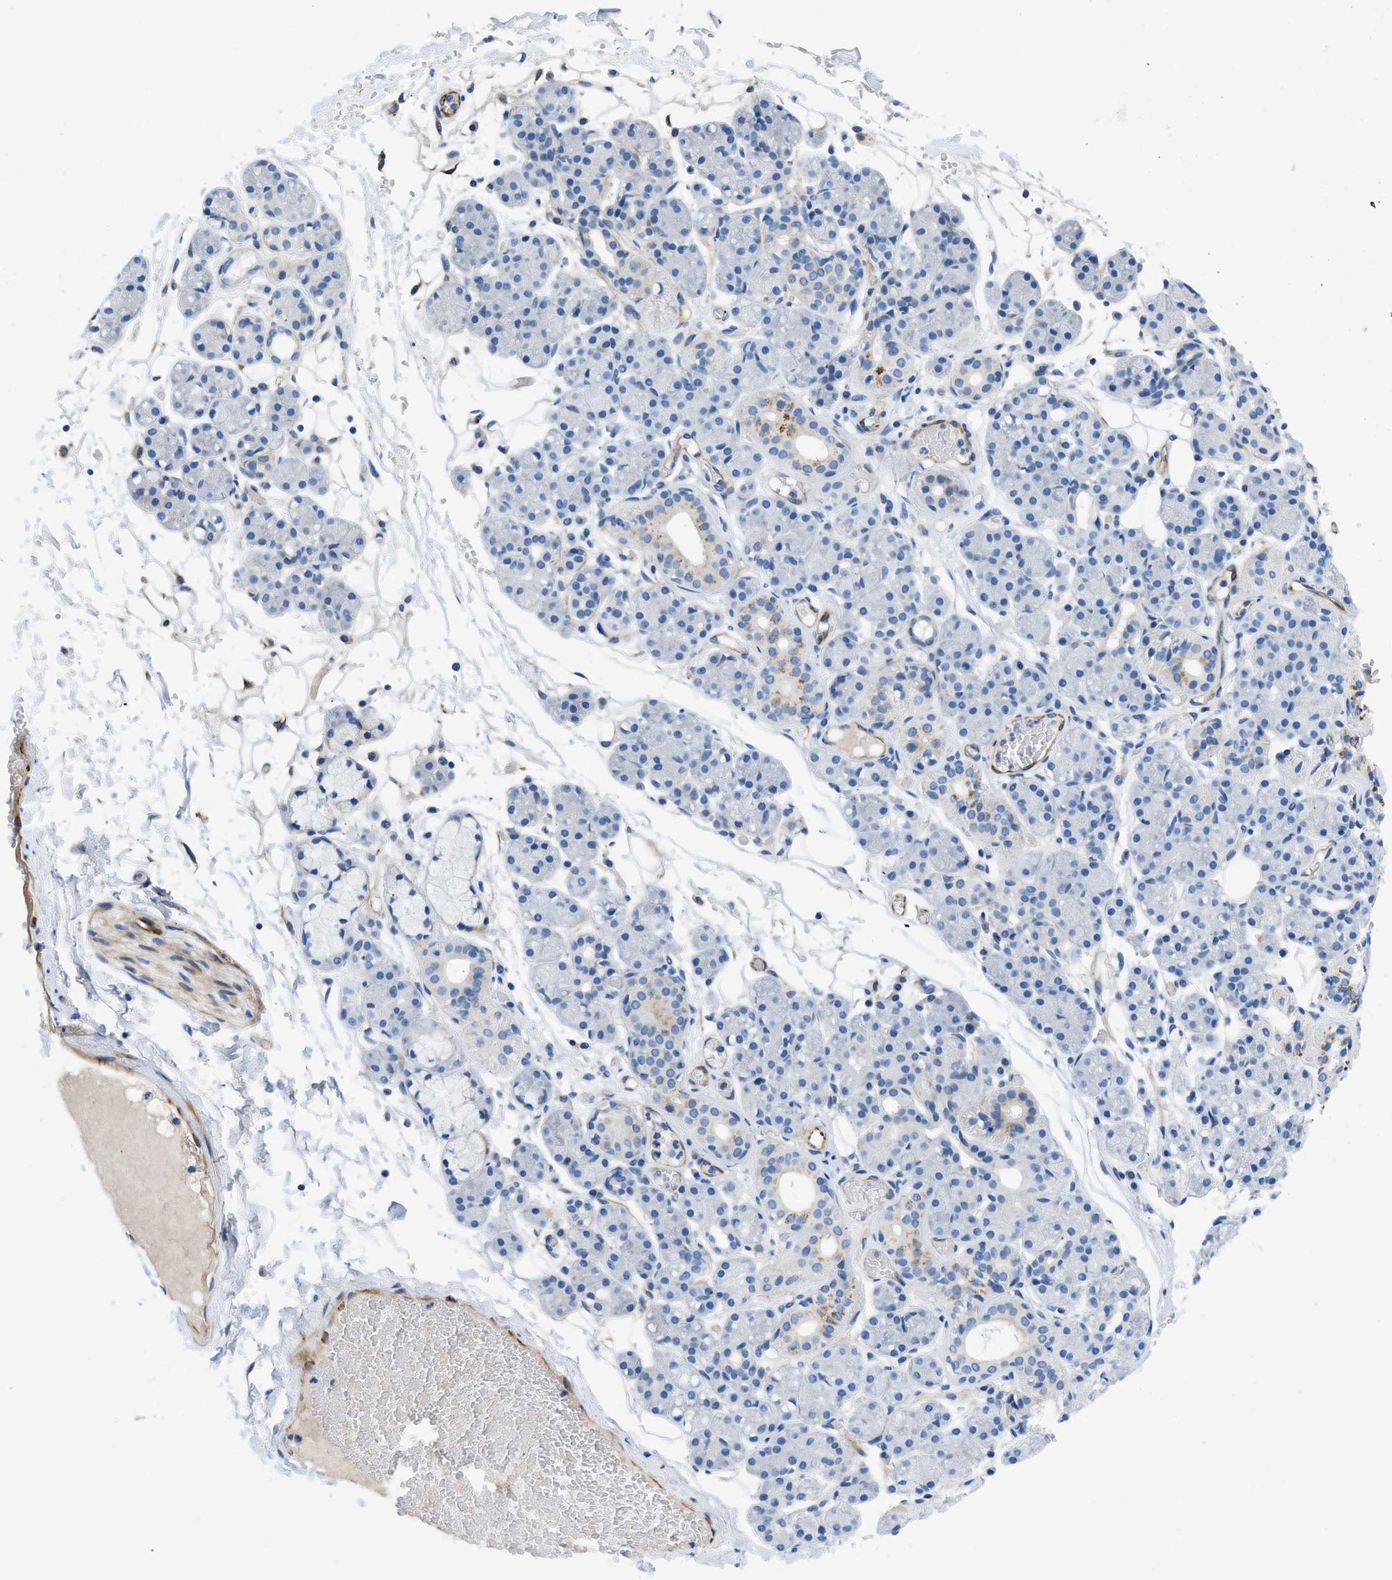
{"staining": {"intensity": "negative", "quantity": "none", "location": "none"}, "tissue": "salivary gland", "cell_type": "Glandular cells", "image_type": "normal", "snomed": [{"axis": "morphology", "description": "Normal tissue, NOS"}, {"axis": "topography", "description": "Salivary gland"}], "caption": "This is an immunohistochemistry (IHC) image of normal salivary gland. There is no staining in glandular cells.", "gene": "XCR1", "patient": {"sex": "male", "age": 63}}